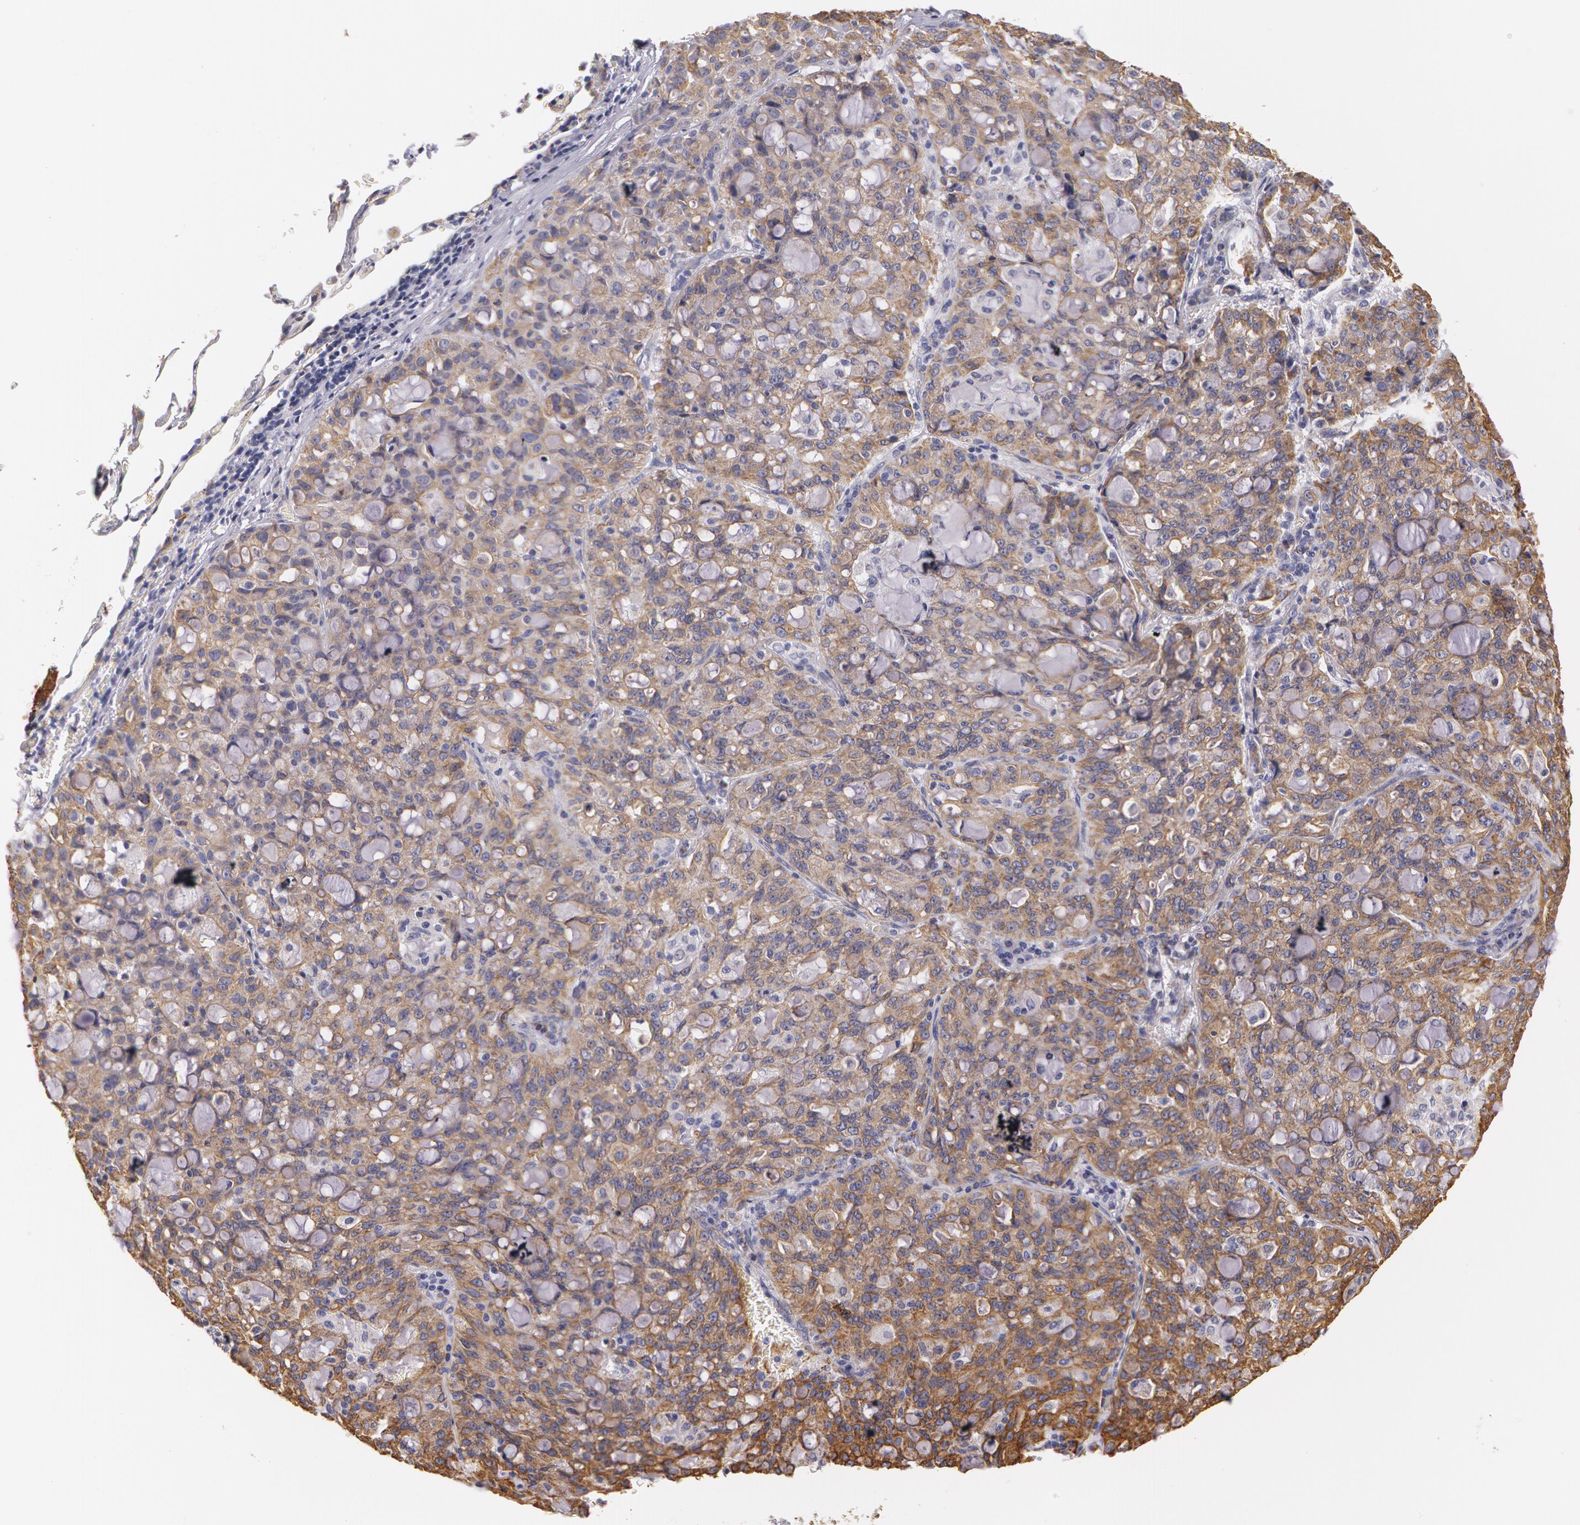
{"staining": {"intensity": "moderate", "quantity": ">75%", "location": "cytoplasmic/membranous"}, "tissue": "lung cancer", "cell_type": "Tumor cells", "image_type": "cancer", "snomed": [{"axis": "morphology", "description": "Adenocarcinoma, NOS"}, {"axis": "topography", "description": "Lung"}], "caption": "The histopathology image demonstrates a brown stain indicating the presence of a protein in the cytoplasmic/membranous of tumor cells in adenocarcinoma (lung). (Brightfield microscopy of DAB IHC at high magnification).", "gene": "KRT18", "patient": {"sex": "female", "age": 44}}